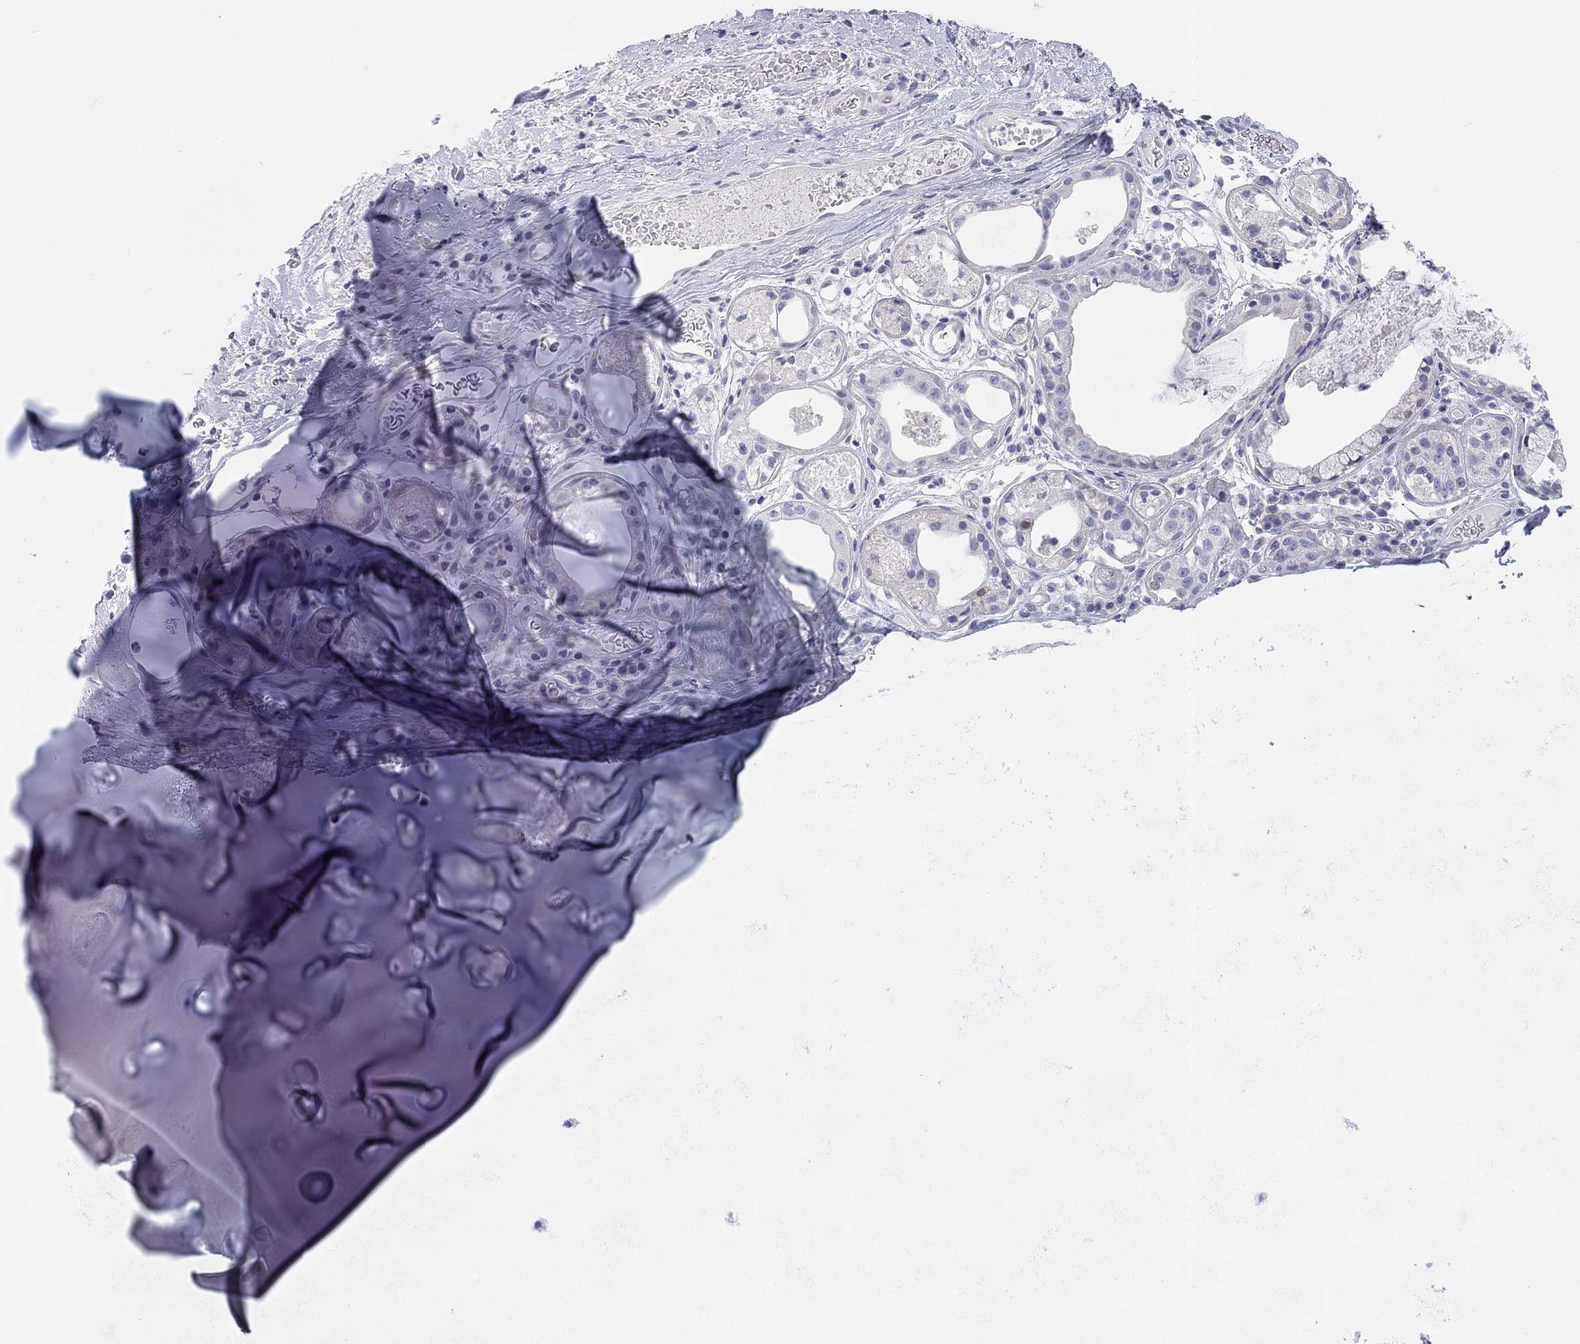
{"staining": {"intensity": "negative", "quantity": "none", "location": "none"}, "tissue": "soft tissue", "cell_type": "Chondrocytes", "image_type": "normal", "snomed": [{"axis": "morphology", "description": "Normal tissue, NOS"}, {"axis": "topography", "description": "Cartilage tissue"}], "caption": "An image of soft tissue stained for a protein reveals no brown staining in chondrocytes. The staining is performed using DAB (3,3'-diaminobenzidine) brown chromogen with nuclei counter-stained in using hematoxylin.", "gene": "CALB1", "patient": {"sex": "male", "age": 81}}